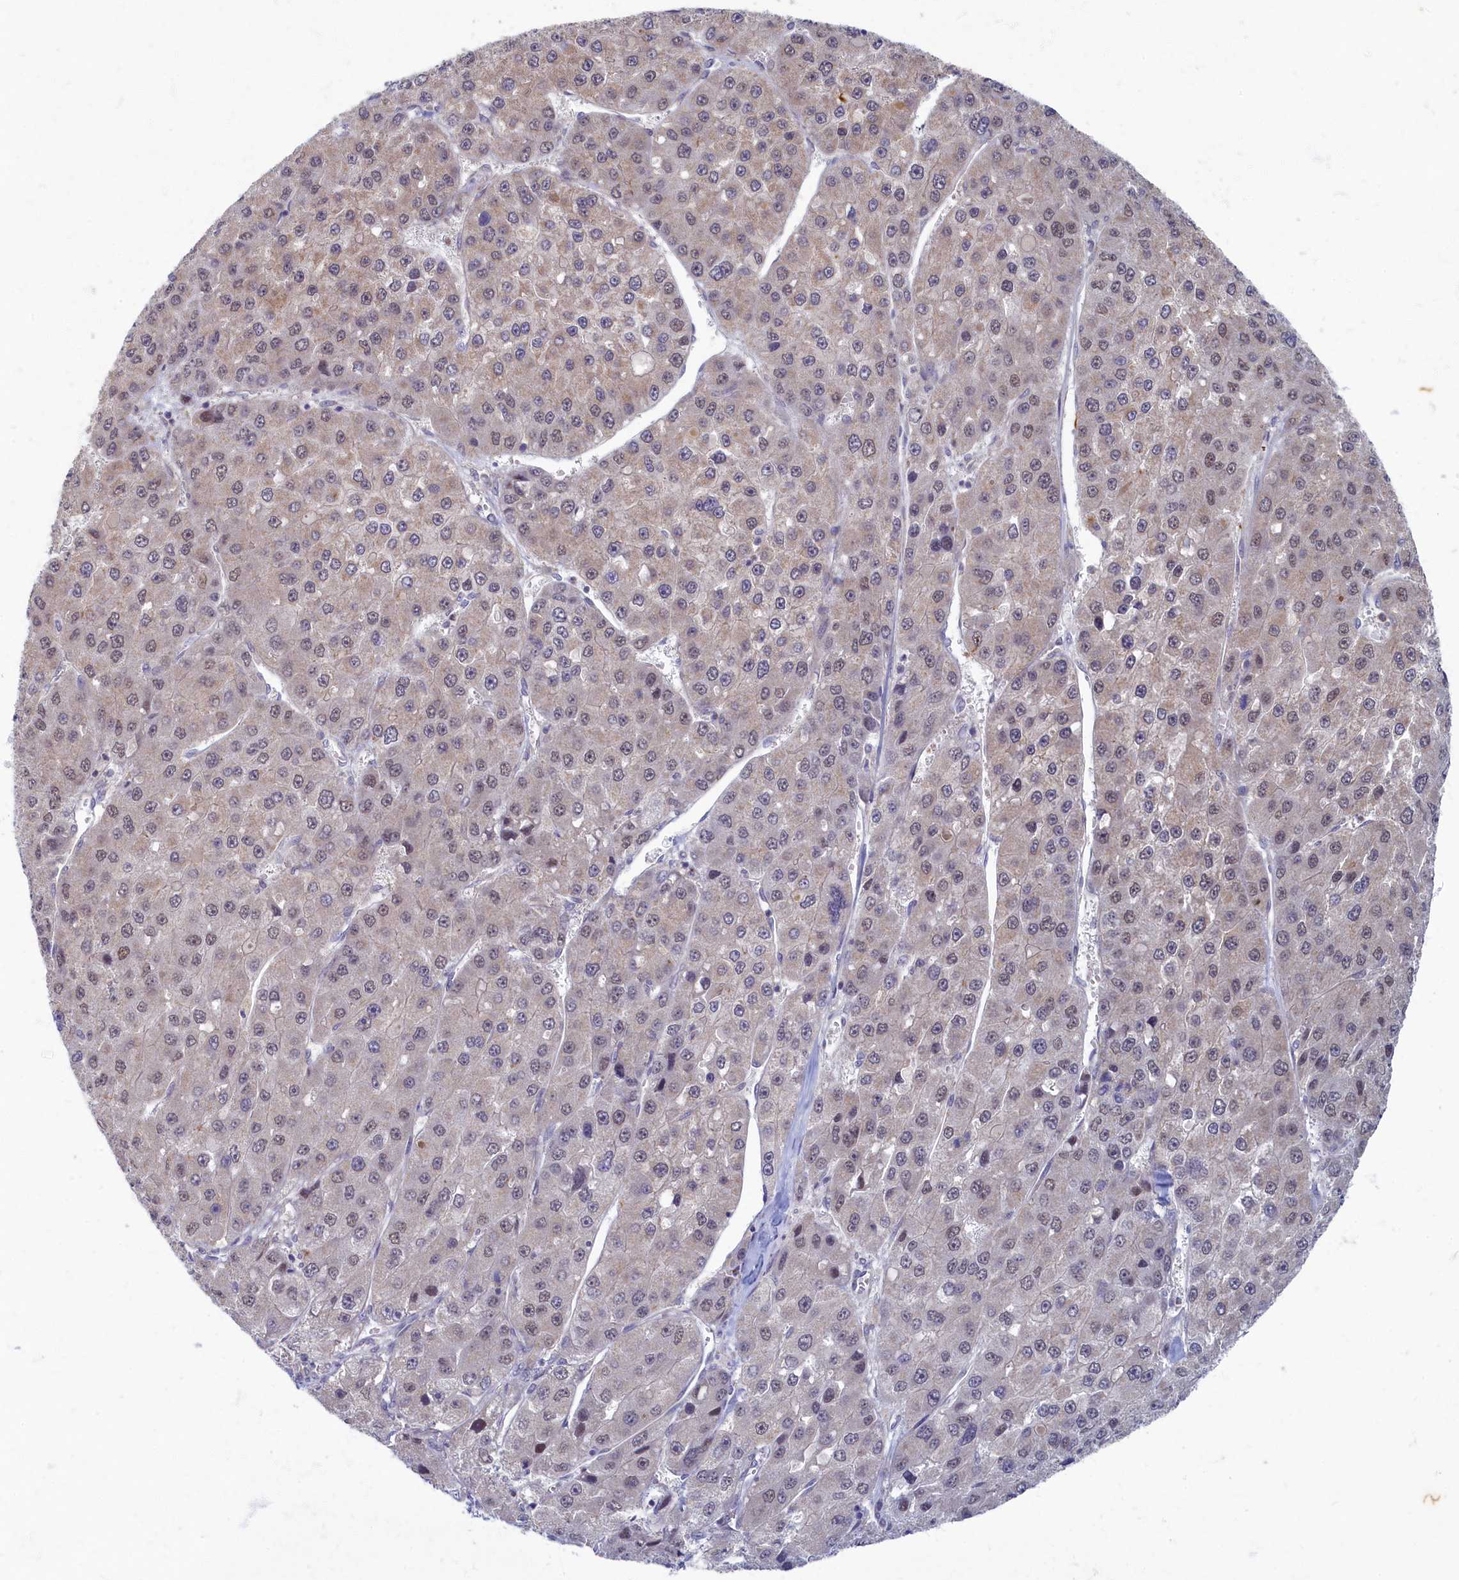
{"staining": {"intensity": "moderate", "quantity": "<25%", "location": "cytoplasmic/membranous,nuclear"}, "tissue": "liver cancer", "cell_type": "Tumor cells", "image_type": "cancer", "snomed": [{"axis": "morphology", "description": "Carcinoma, Hepatocellular, NOS"}, {"axis": "topography", "description": "Liver"}], "caption": "This histopathology image reveals IHC staining of liver cancer, with low moderate cytoplasmic/membranous and nuclear staining in about <25% of tumor cells.", "gene": "WDR59", "patient": {"sex": "female", "age": 73}}